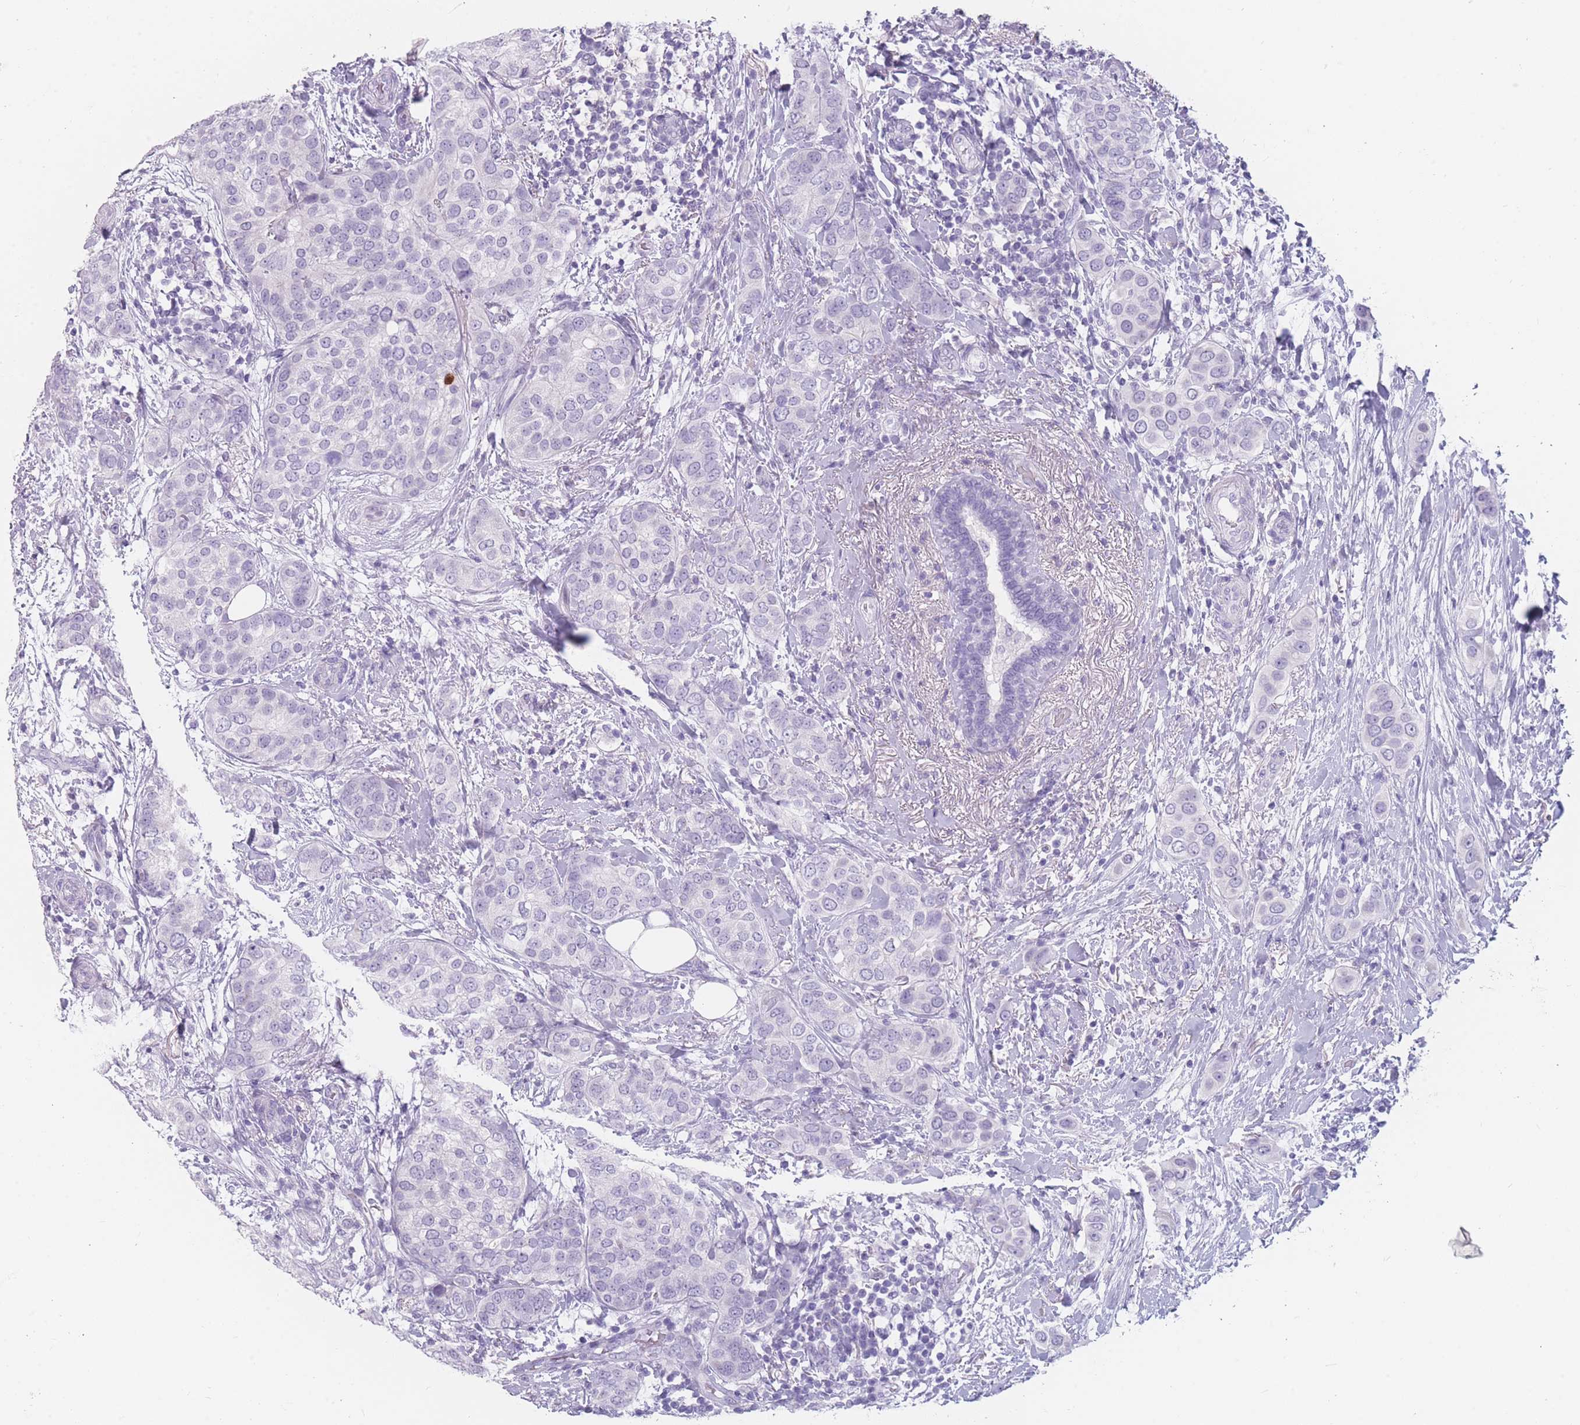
{"staining": {"intensity": "negative", "quantity": "none", "location": "none"}, "tissue": "breast cancer", "cell_type": "Tumor cells", "image_type": "cancer", "snomed": [{"axis": "morphology", "description": "Lobular carcinoma"}, {"axis": "topography", "description": "Breast"}], "caption": "Lobular carcinoma (breast) was stained to show a protein in brown. There is no significant expression in tumor cells. (IHC, brightfield microscopy, high magnification).", "gene": "CCNO", "patient": {"sex": "female", "age": 51}}